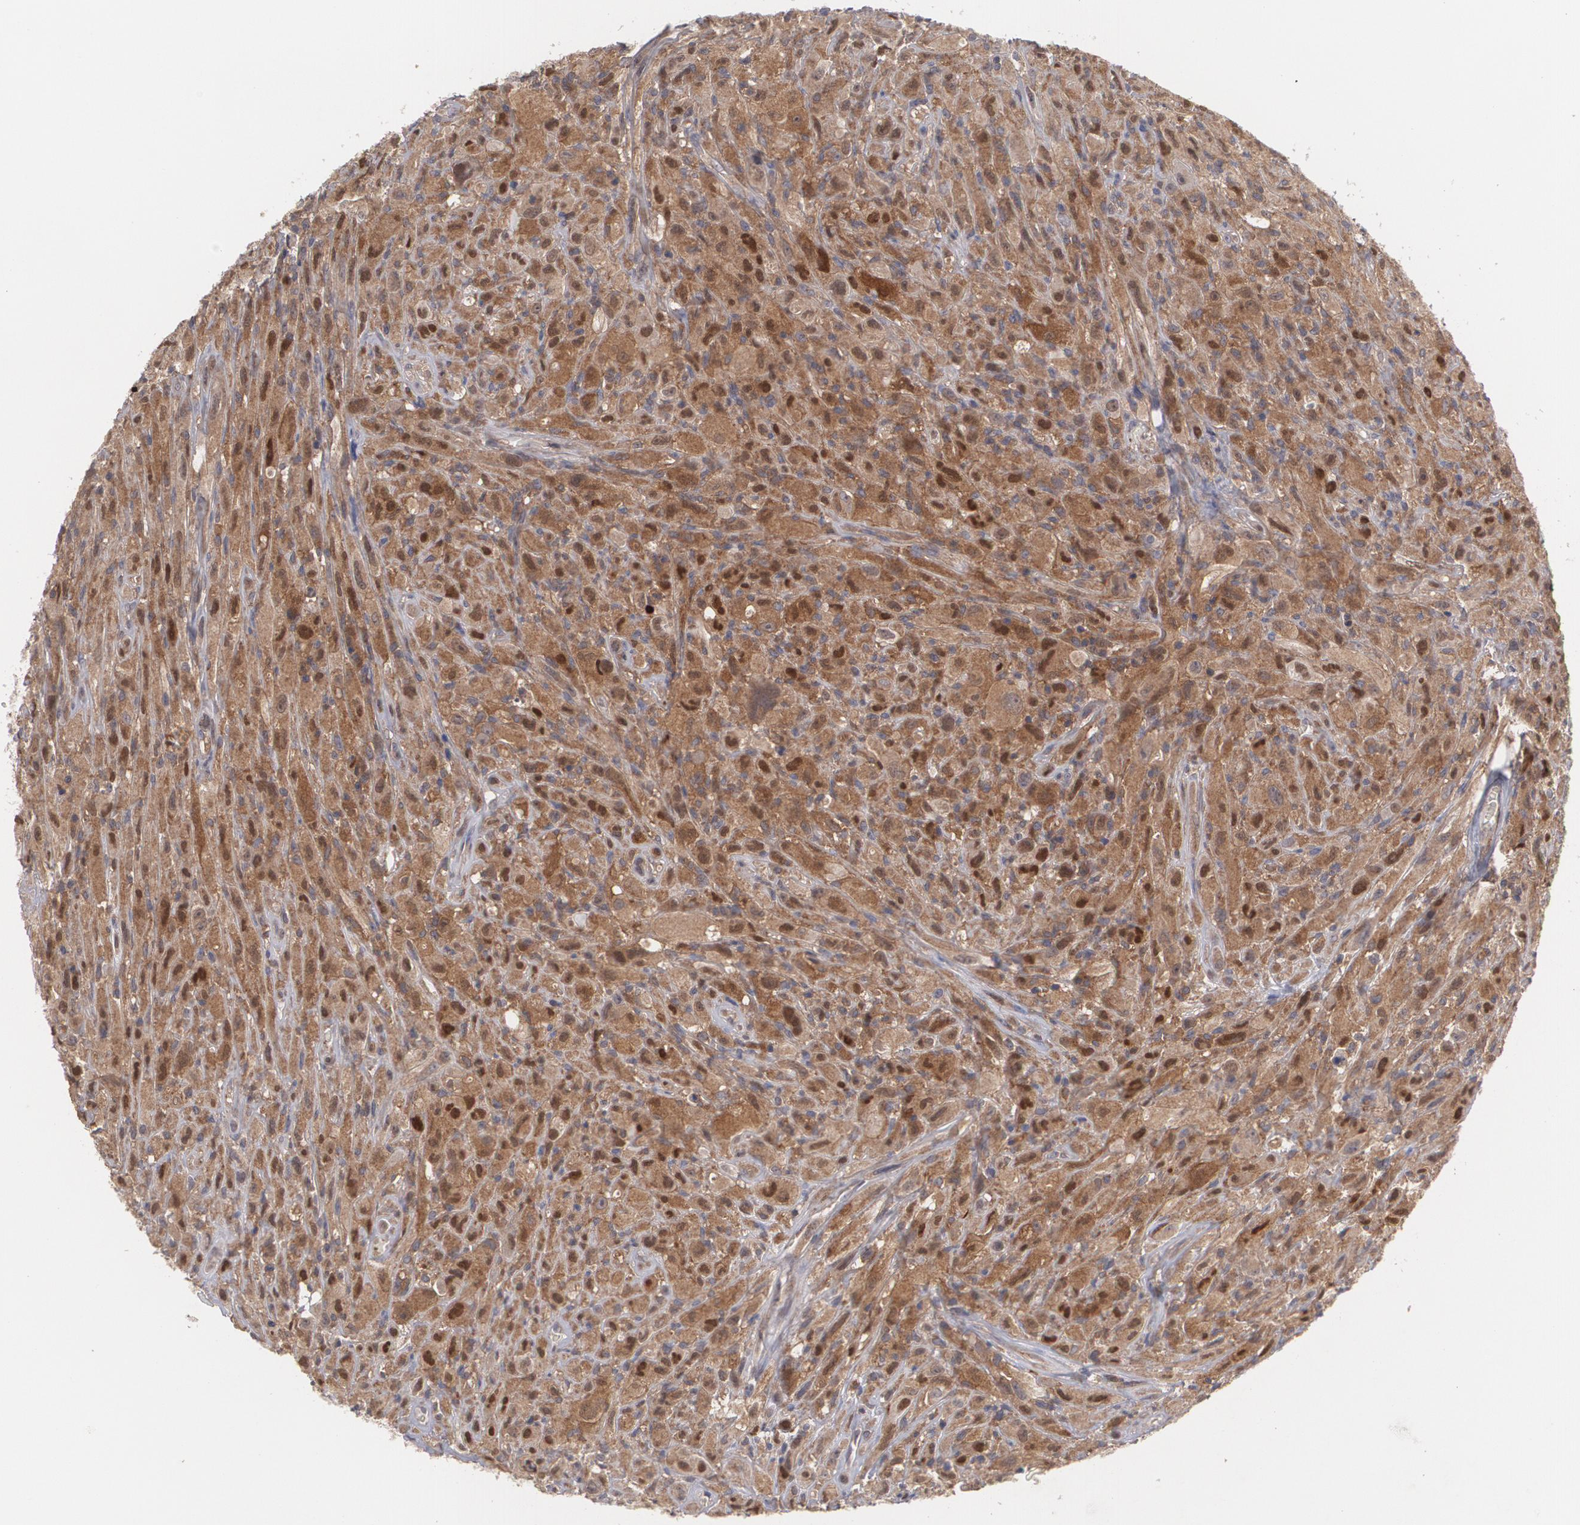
{"staining": {"intensity": "moderate", "quantity": ">75%", "location": "cytoplasmic/membranous"}, "tissue": "glioma", "cell_type": "Tumor cells", "image_type": "cancer", "snomed": [{"axis": "morphology", "description": "Glioma, malignant, High grade"}, {"axis": "topography", "description": "Brain"}], "caption": "Glioma stained for a protein displays moderate cytoplasmic/membranous positivity in tumor cells.", "gene": "HTT", "patient": {"sex": "male", "age": 48}}